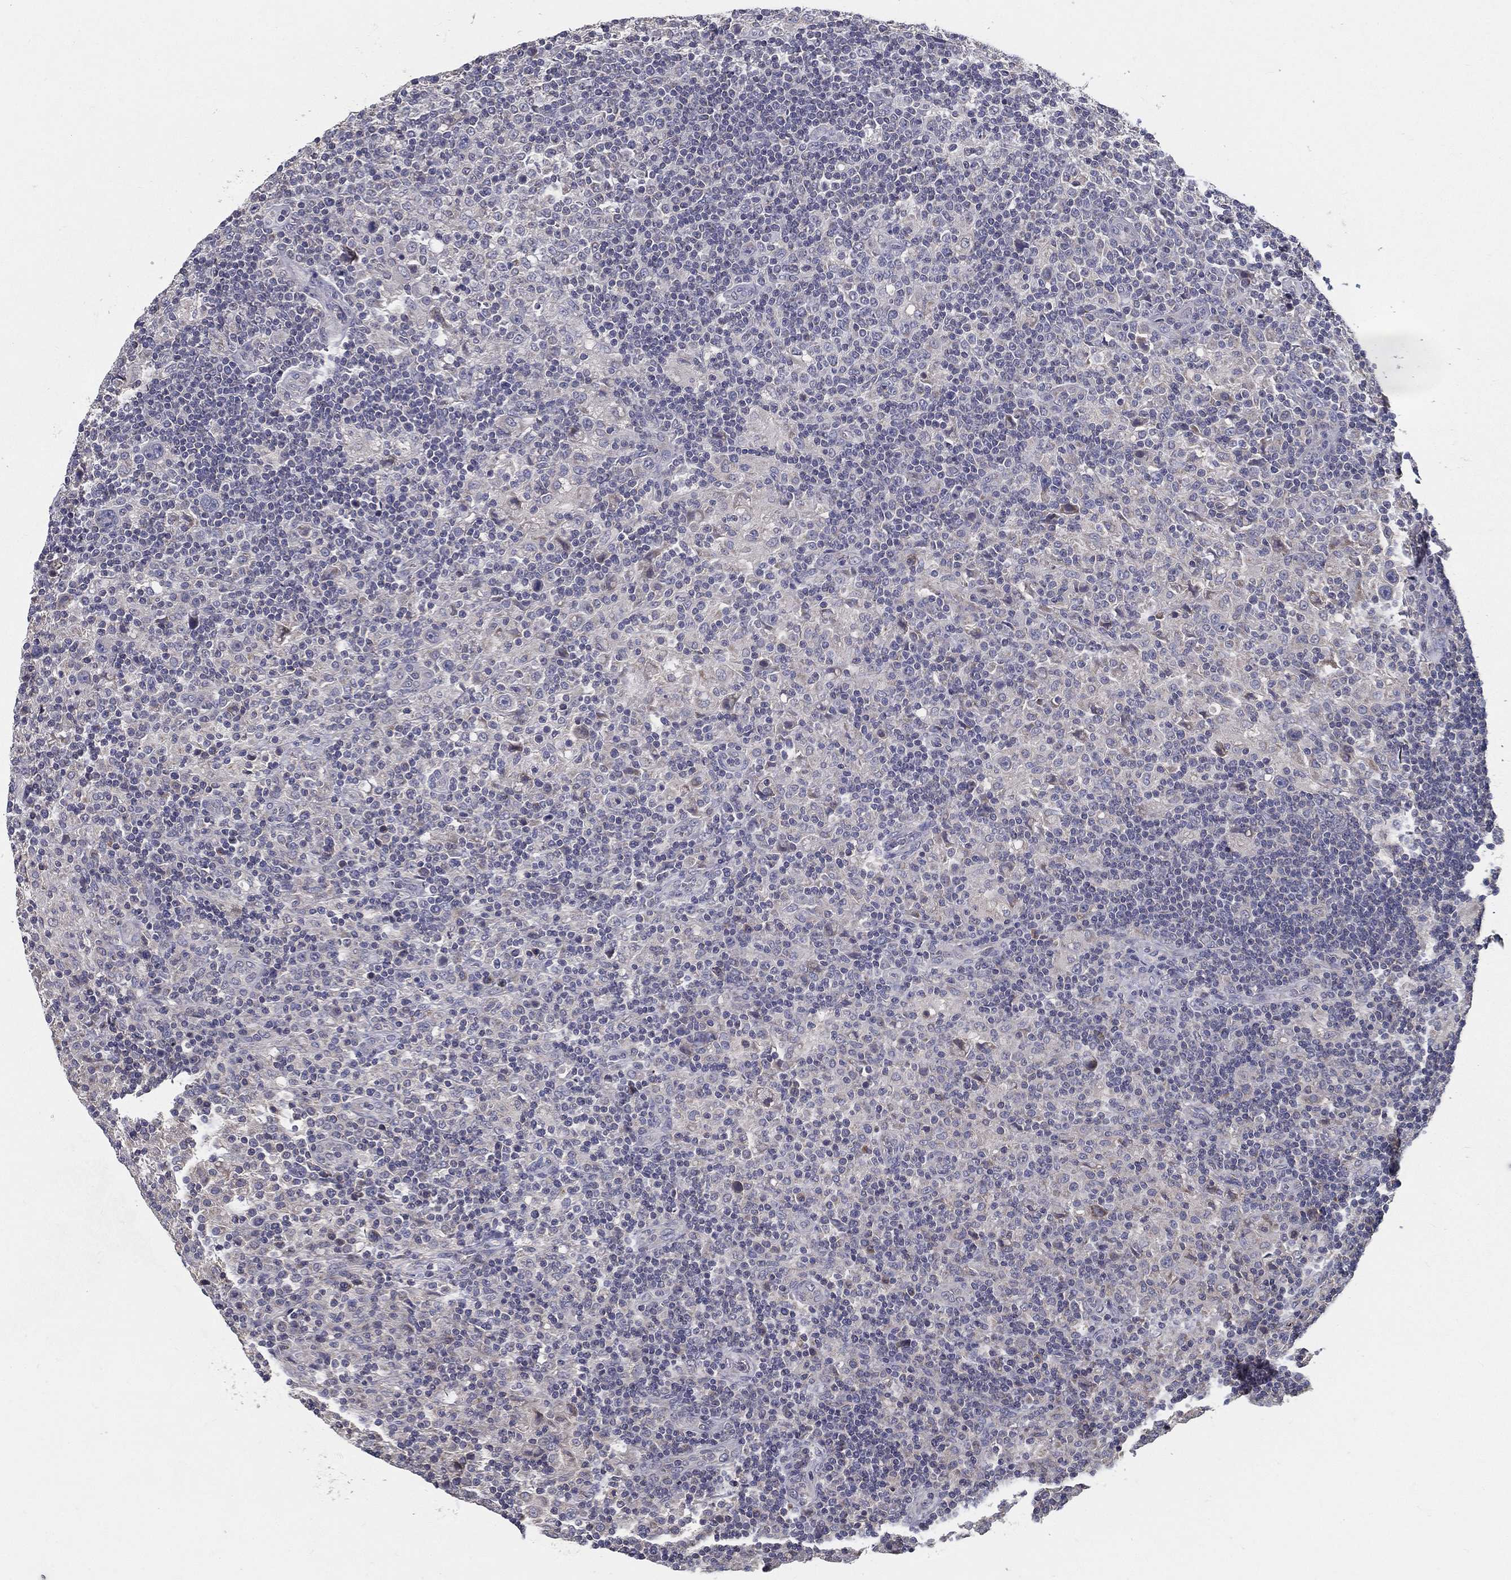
{"staining": {"intensity": "negative", "quantity": "none", "location": "none"}, "tissue": "lymphoma", "cell_type": "Tumor cells", "image_type": "cancer", "snomed": [{"axis": "morphology", "description": "Hodgkin's disease, NOS"}, {"axis": "topography", "description": "Lymph node"}], "caption": "The photomicrograph exhibits no staining of tumor cells in Hodgkin's disease. The staining was performed using DAB to visualize the protein expression in brown, while the nuclei were stained in blue with hematoxylin (Magnification: 20x).", "gene": "PCSK1", "patient": {"sex": "male", "age": 70}}